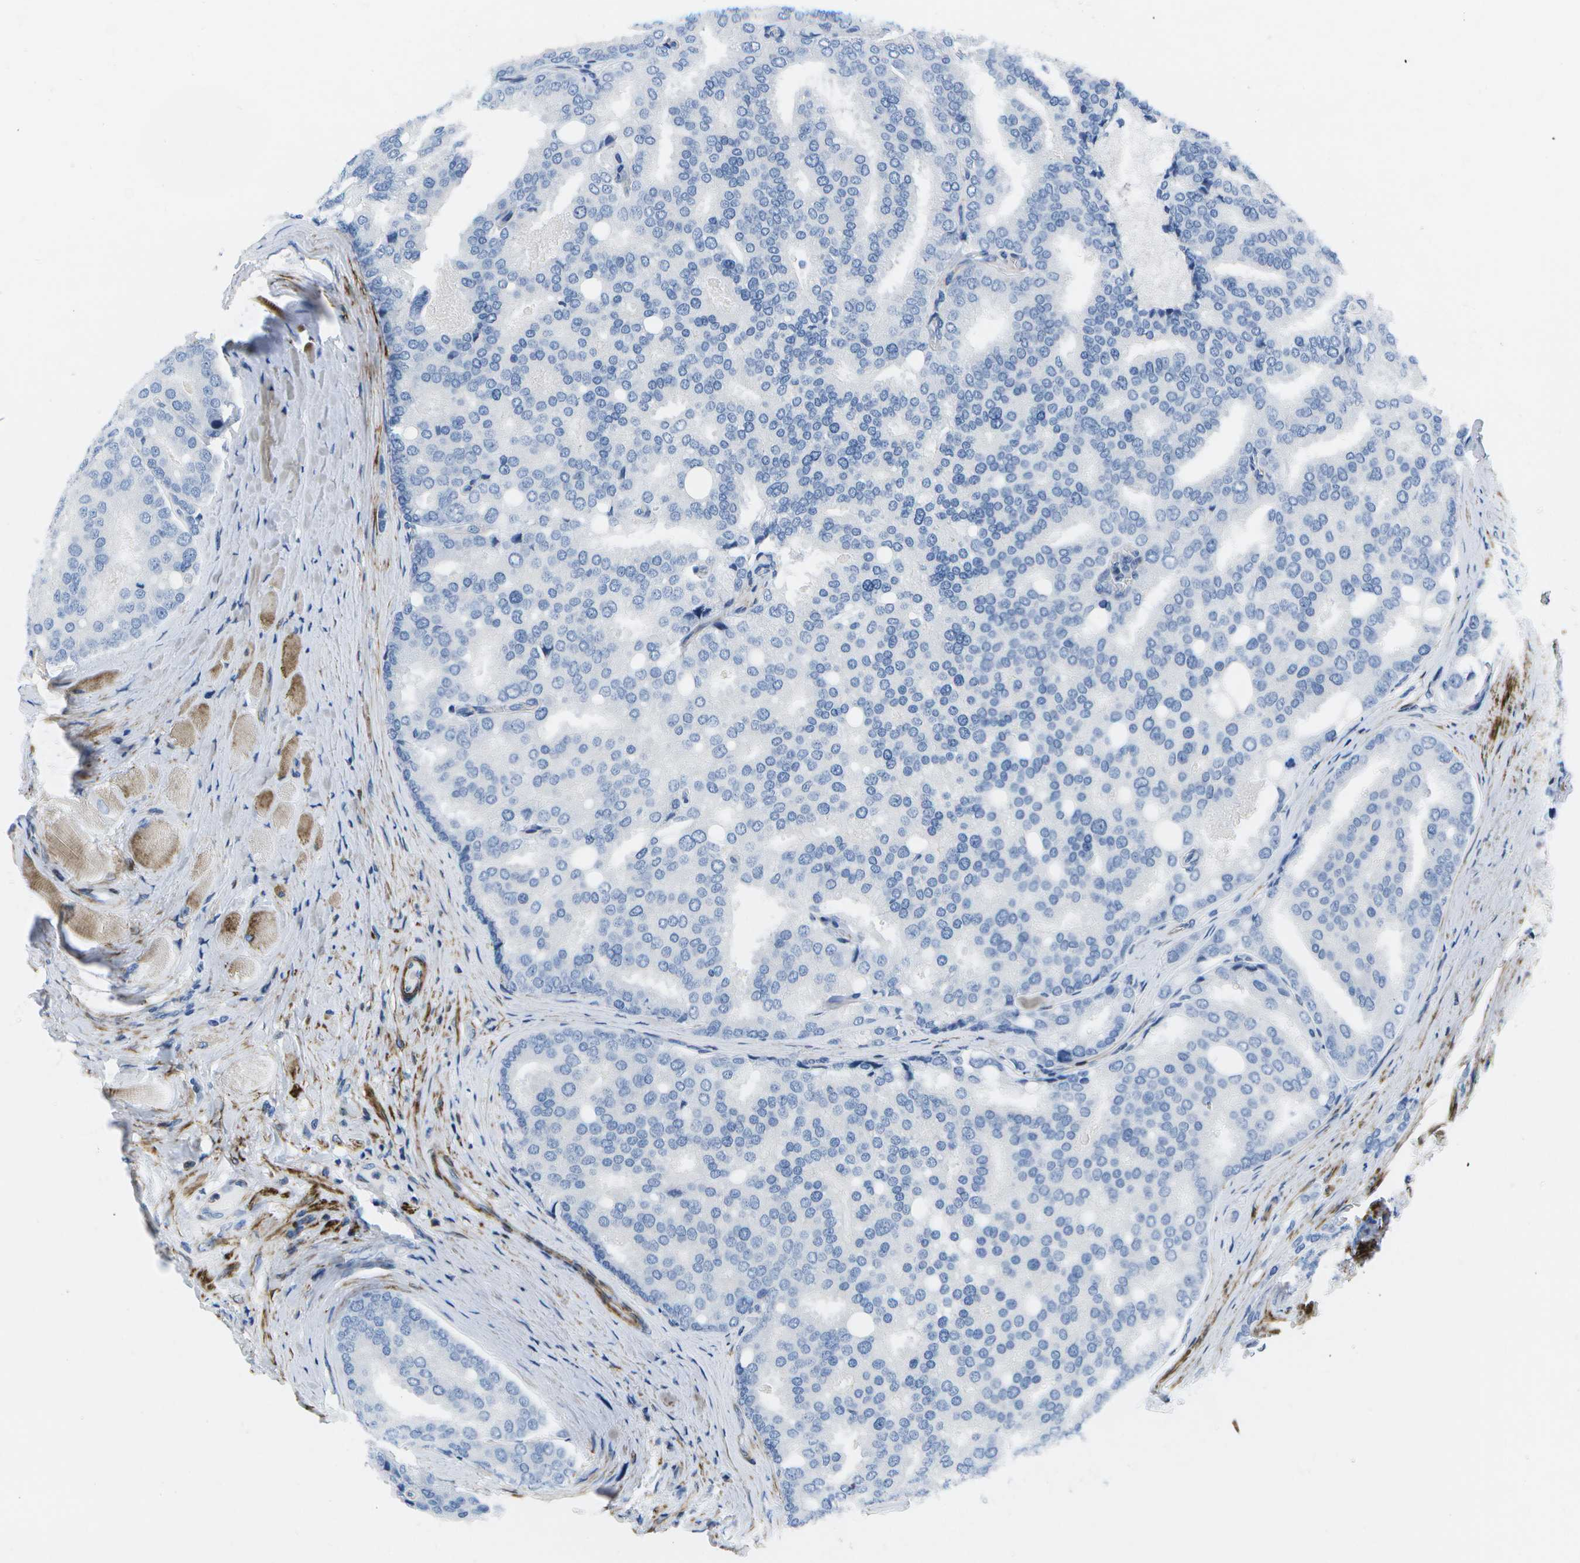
{"staining": {"intensity": "negative", "quantity": "none", "location": "none"}, "tissue": "prostate cancer", "cell_type": "Tumor cells", "image_type": "cancer", "snomed": [{"axis": "morphology", "description": "Adenocarcinoma, High grade"}, {"axis": "topography", "description": "Prostate"}], "caption": "Prostate cancer stained for a protein using IHC demonstrates no staining tumor cells.", "gene": "ADGRG6", "patient": {"sex": "male", "age": 50}}